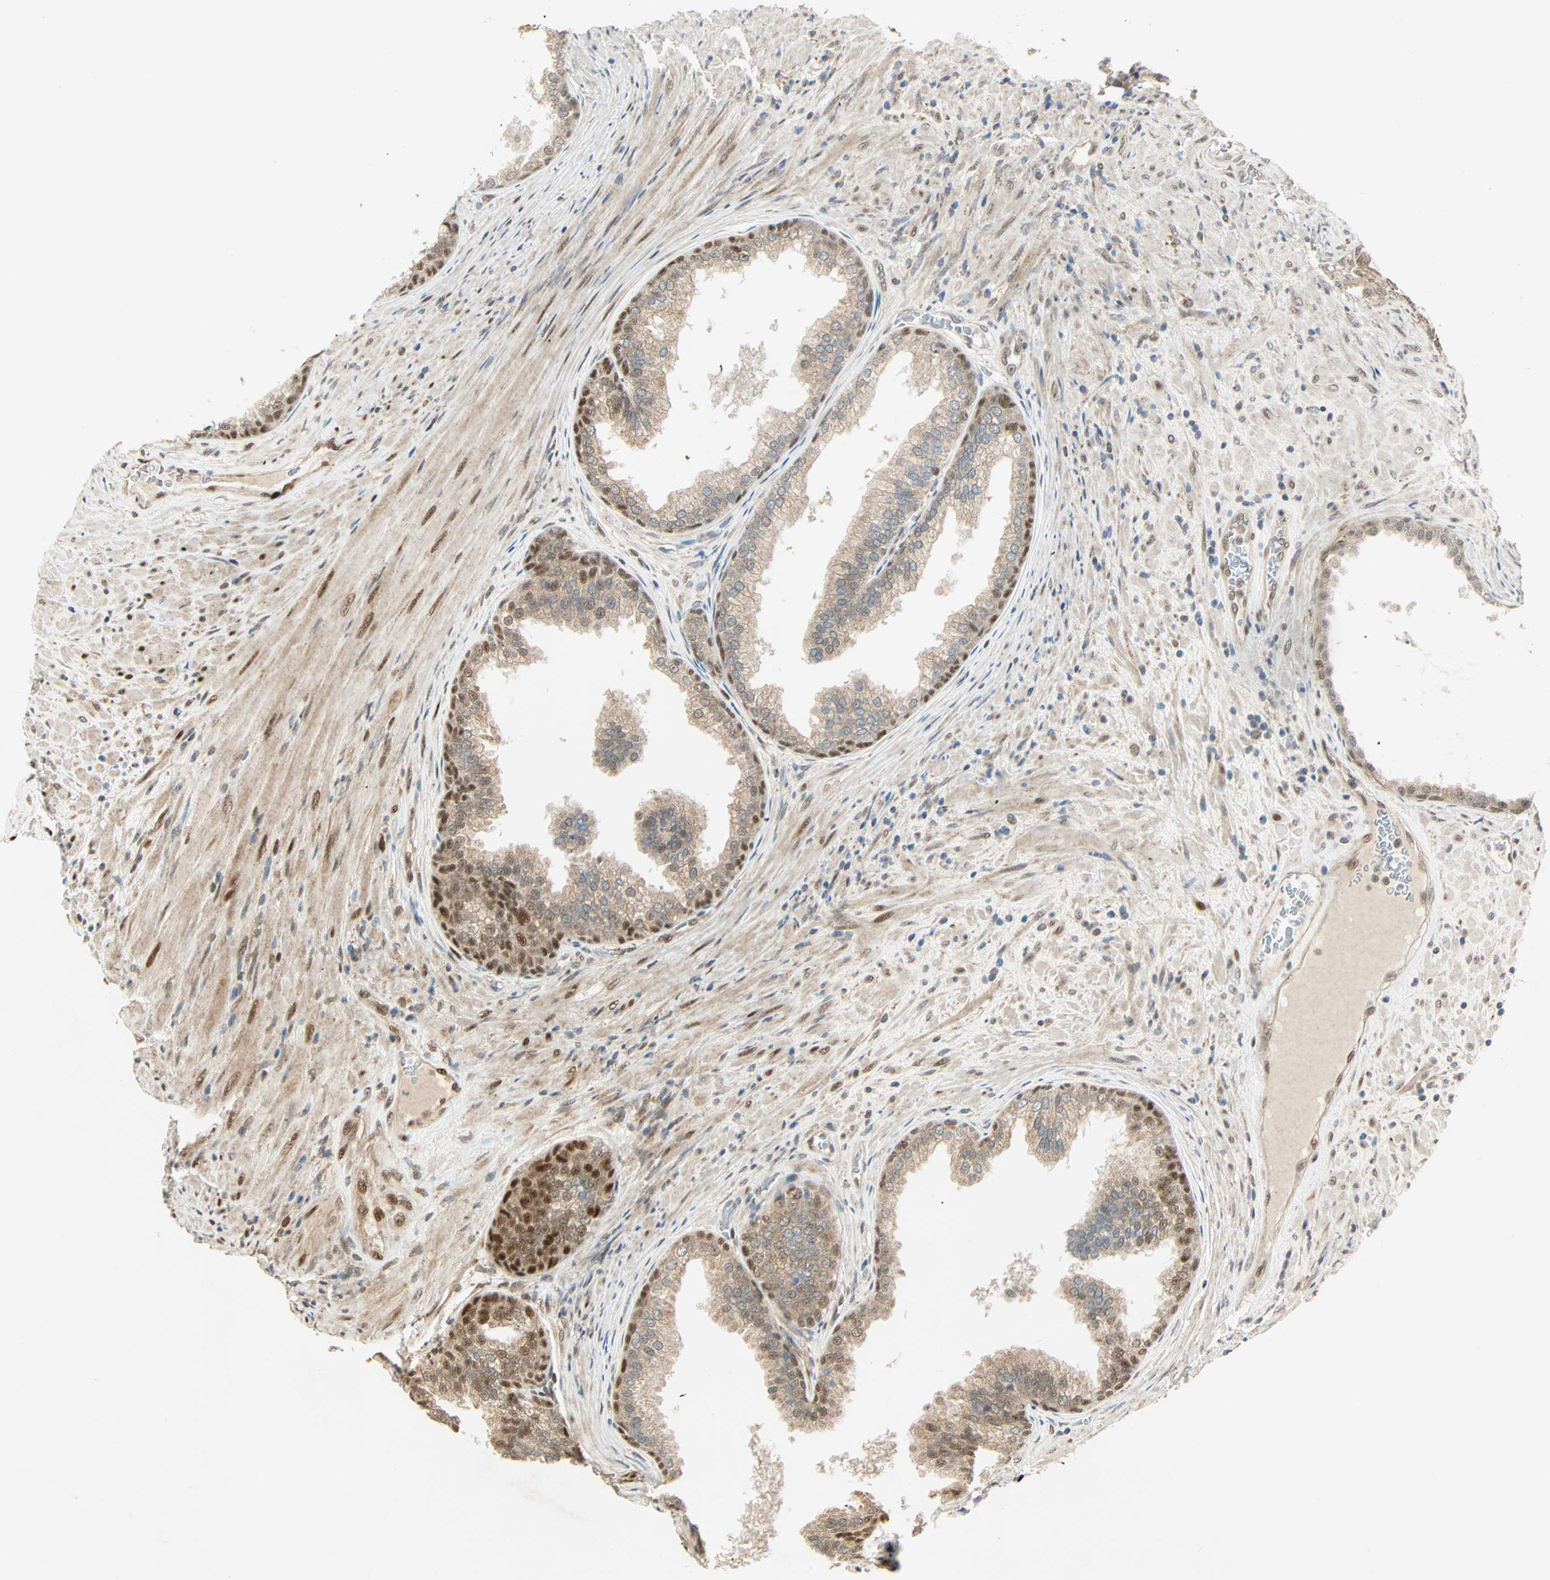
{"staining": {"intensity": "moderate", "quantity": ">75%", "location": "cytoplasmic/membranous,nuclear"}, "tissue": "prostate", "cell_type": "Glandular cells", "image_type": "normal", "snomed": [{"axis": "morphology", "description": "Normal tissue, NOS"}, {"axis": "topography", "description": "Prostate"}], "caption": "Immunohistochemical staining of unremarkable human prostate exhibits medium levels of moderate cytoplasmic/membranous,nuclear staining in about >75% of glandular cells. The protein of interest is shown in brown color, while the nuclei are stained blue.", "gene": "PNPLA6", "patient": {"sex": "male", "age": 76}}